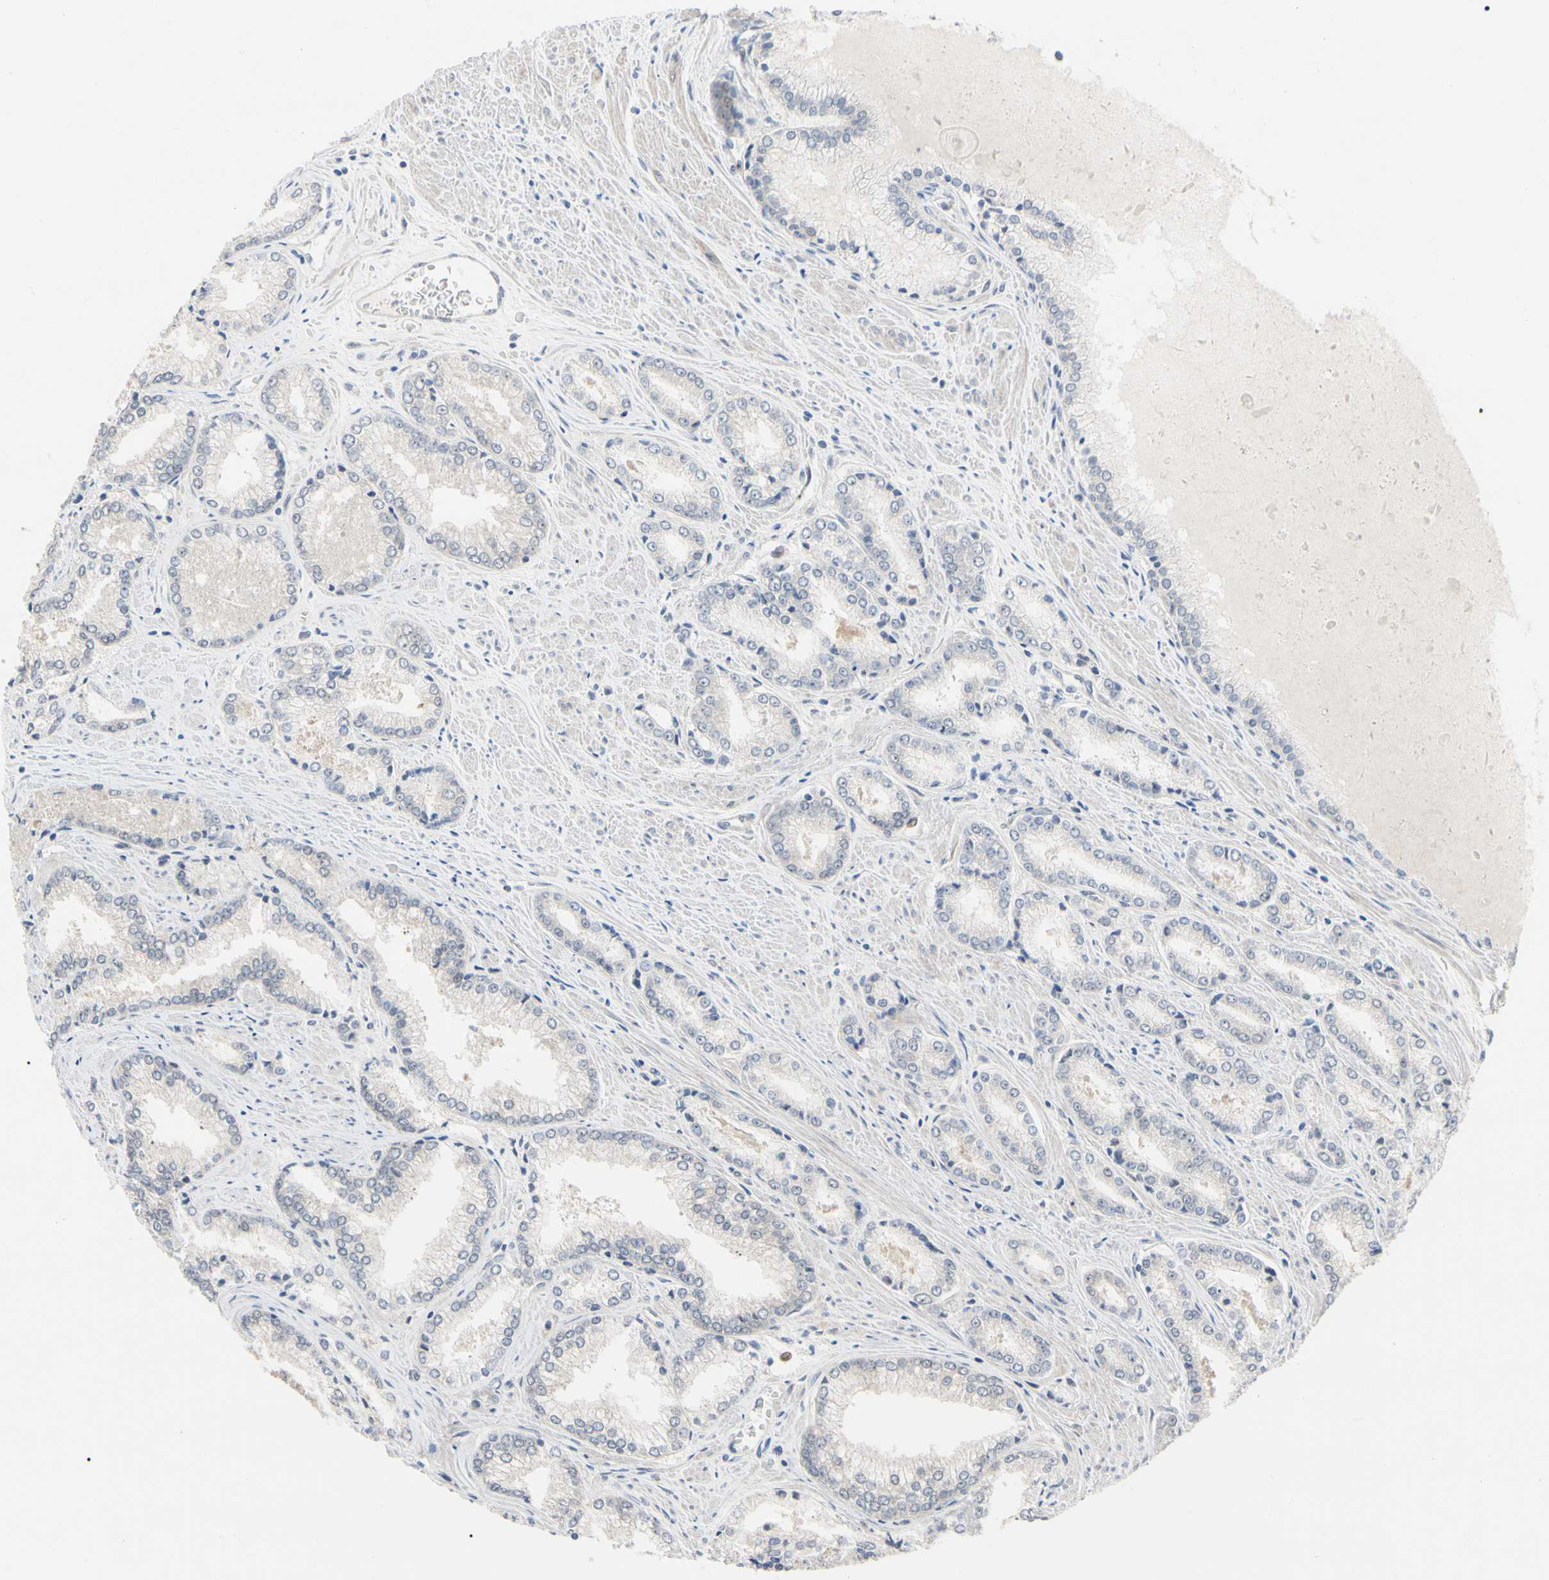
{"staining": {"intensity": "weak", "quantity": "25%-75%", "location": "cytoplasmic/membranous"}, "tissue": "prostate cancer", "cell_type": "Tumor cells", "image_type": "cancer", "snomed": [{"axis": "morphology", "description": "Adenocarcinoma, Low grade"}, {"axis": "topography", "description": "Prostate"}], "caption": "Protein expression analysis of human prostate cancer (low-grade adenocarcinoma) reveals weak cytoplasmic/membranous expression in approximately 25%-75% of tumor cells. The protein is stained brown, and the nuclei are stained in blue (DAB (3,3'-diaminobenzidine) IHC with brightfield microscopy, high magnification).", "gene": "CDK5", "patient": {"sex": "male", "age": 64}}